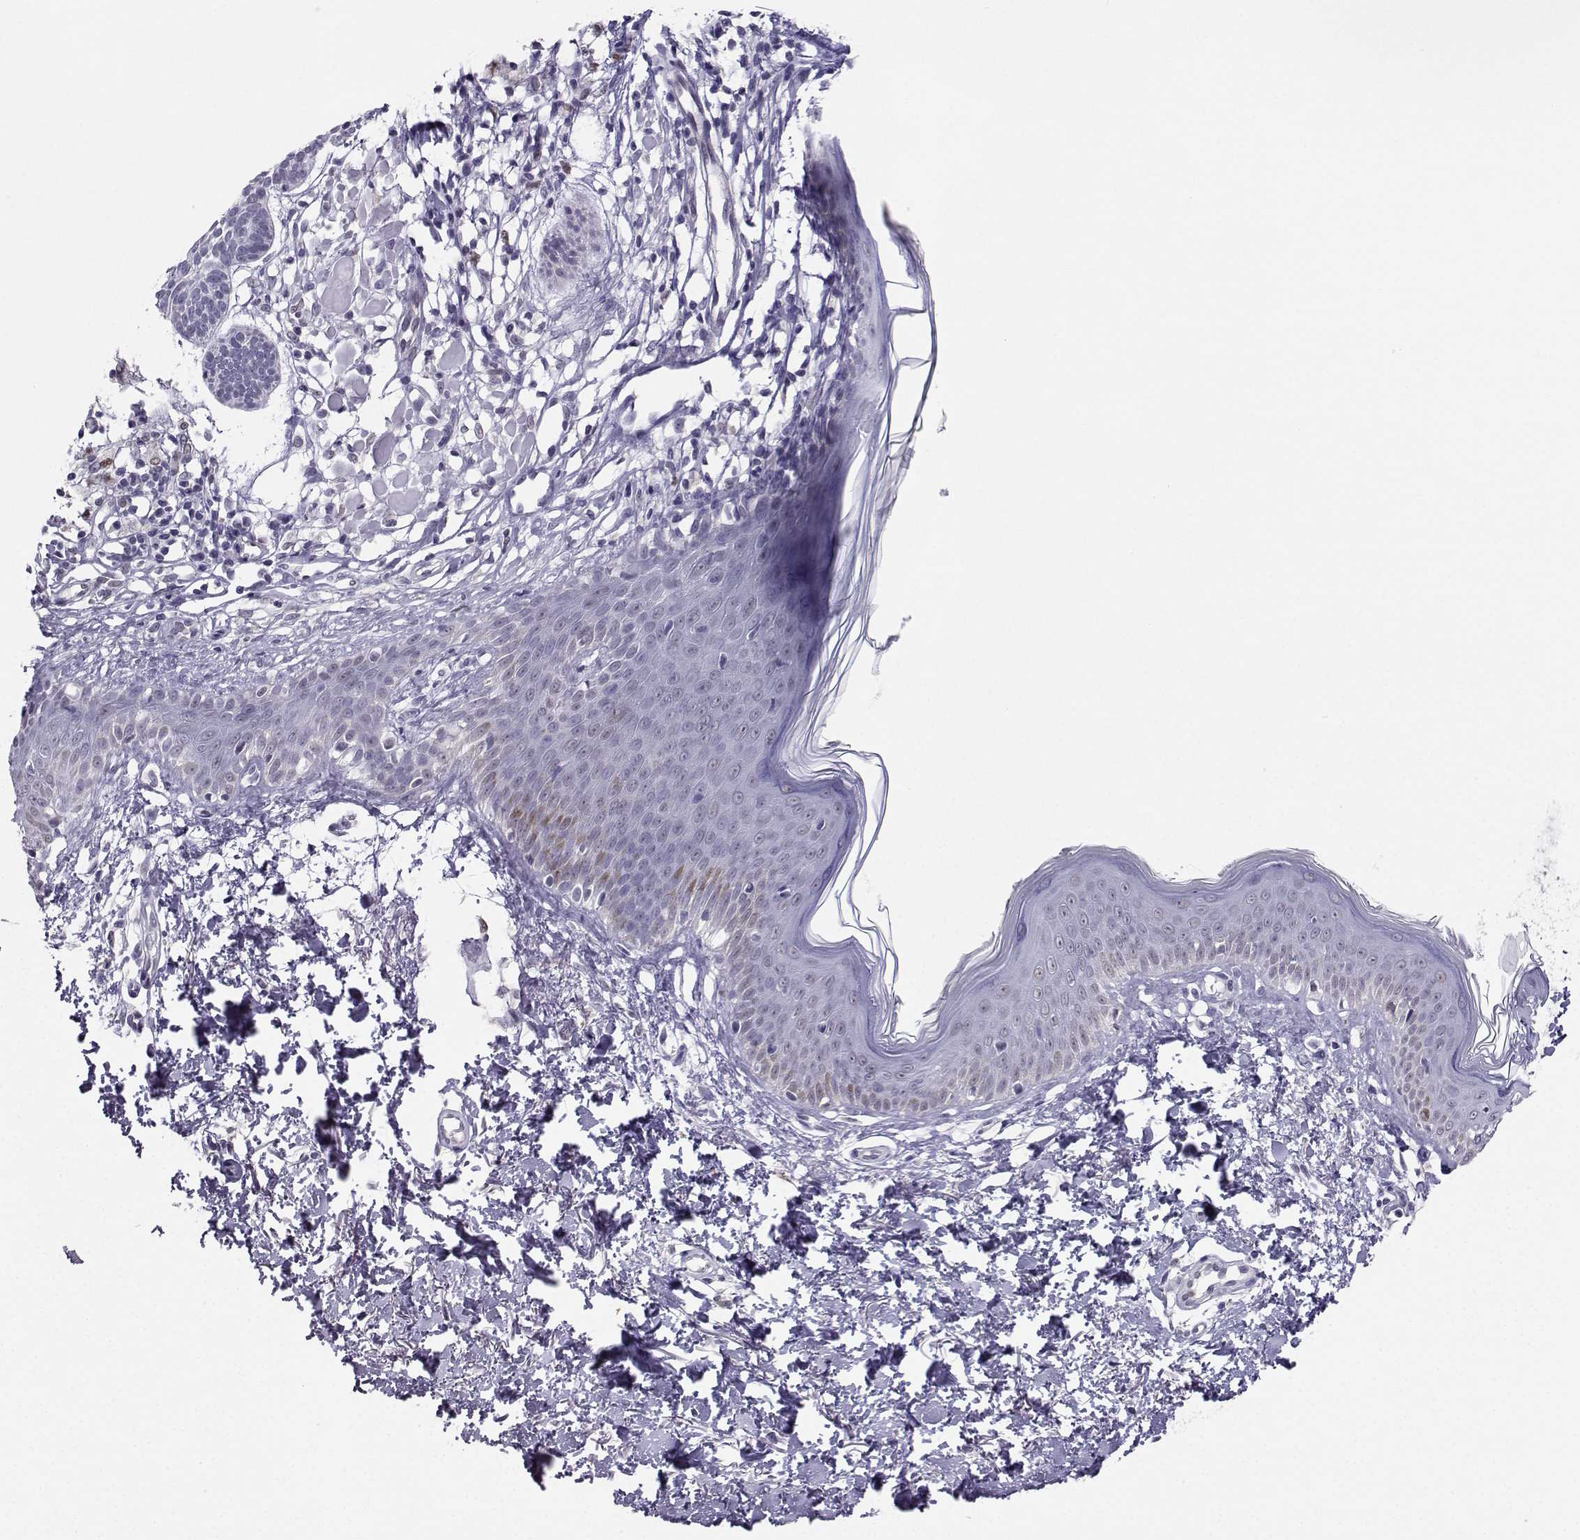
{"staining": {"intensity": "negative", "quantity": "none", "location": "none"}, "tissue": "skin cancer", "cell_type": "Tumor cells", "image_type": "cancer", "snomed": [{"axis": "morphology", "description": "Basal cell carcinoma"}, {"axis": "topography", "description": "Skin"}], "caption": "IHC histopathology image of neoplastic tissue: skin cancer (basal cell carcinoma) stained with DAB exhibits no significant protein expression in tumor cells.", "gene": "TEDC2", "patient": {"sex": "male", "age": 85}}